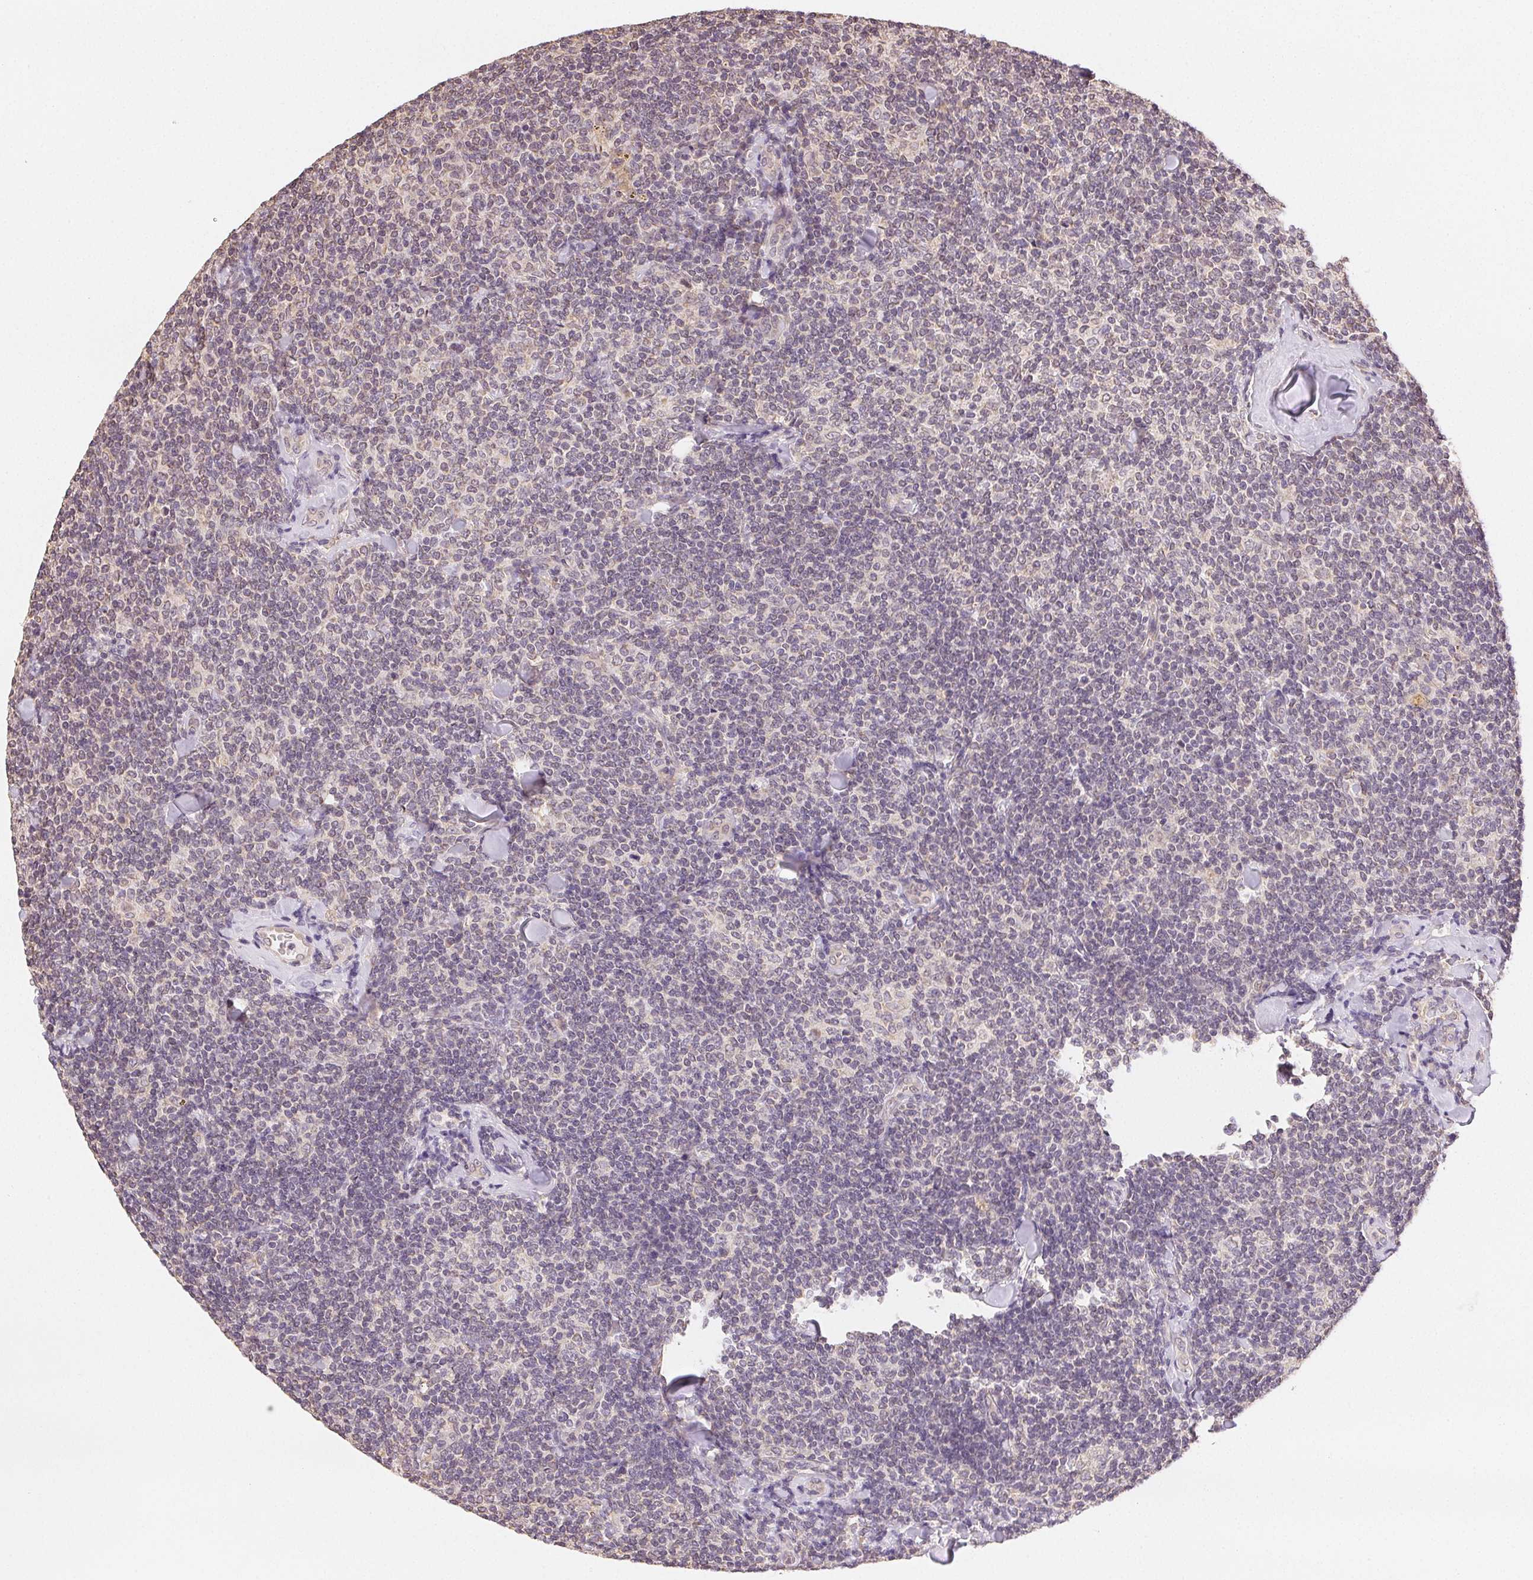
{"staining": {"intensity": "negative", "quantity": "none", "location": "none"}, "tissue": "lymphoma", "cell_type": "Tumor cells", "image_type": "cancer", "snomed": [{"axis": "morphology", "description": "Malignant lymphoma, non-Hodgkin's type, Low grade"}, {"axis": "topography", "description": "Lymph node"}], "caption": "The micrograph shows no staining of tumor cells in low-grade malignant lymphoma, non-Hodgkin's type.", "gene": "SEZ6L2", "patient": {"sex": "female", "age": 56}}